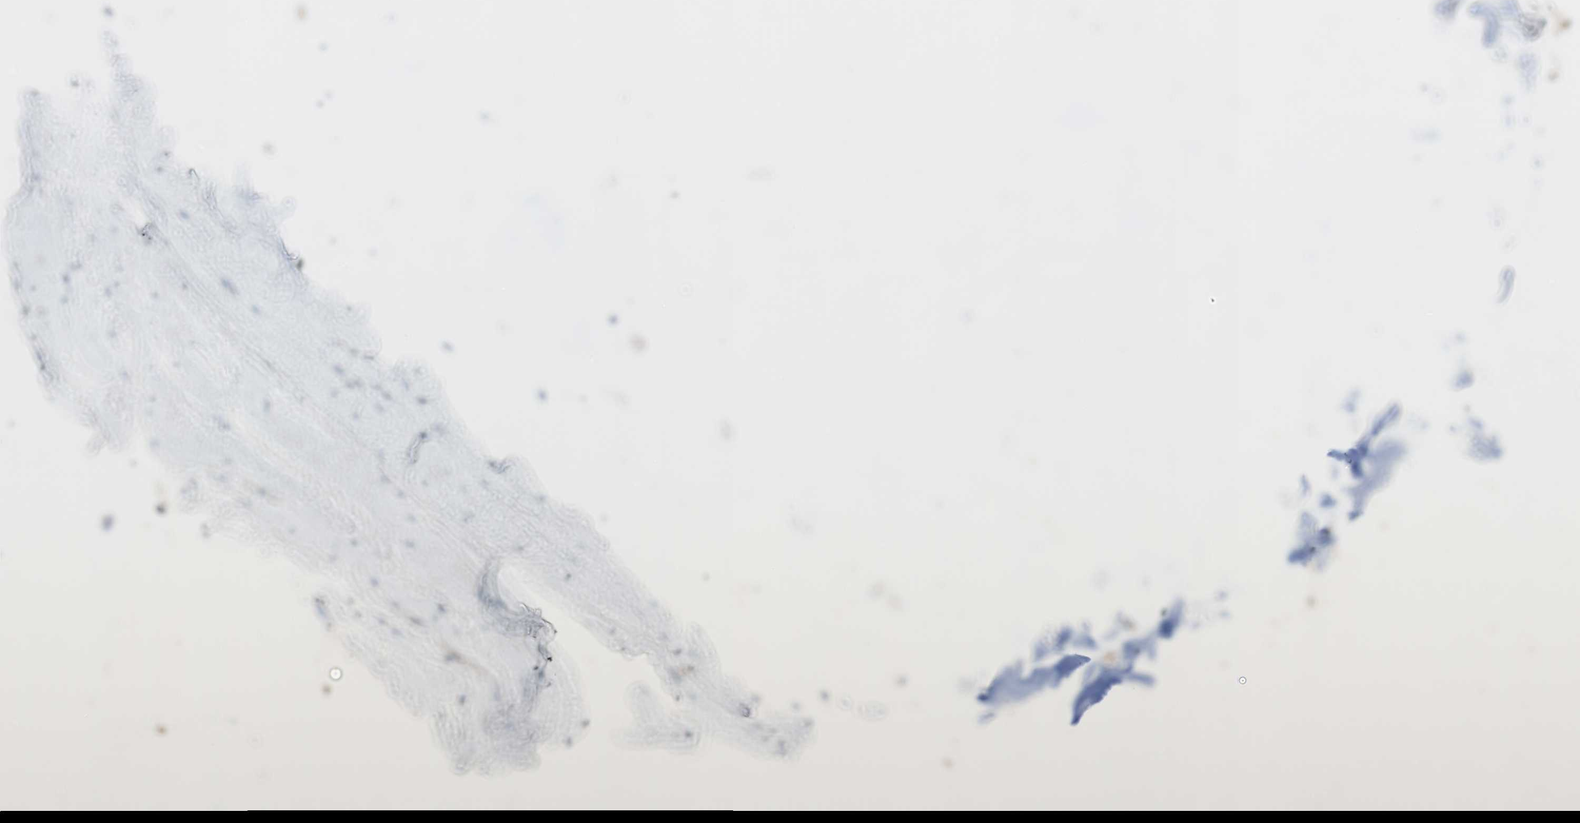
{"staining": {"intensity": "negative", "quantity": "none", "location": "none"}, "tissue": "adipose tissue", "cell_type": "Adipocytes", "image_type": "normal", "snomed": [{"axis": "morphology", "description": "Normal tissue, NOS"}, {"axis": "topography", "description": "Bronchus"}], "caption": "Adipocytes show no significant protein staining in normal adipose tissue. (Immunohistochemistry, brightfield microscopy, high magnification).", "gene": "SERPINB5", "patient": {"sex": "female", "age": 73}}